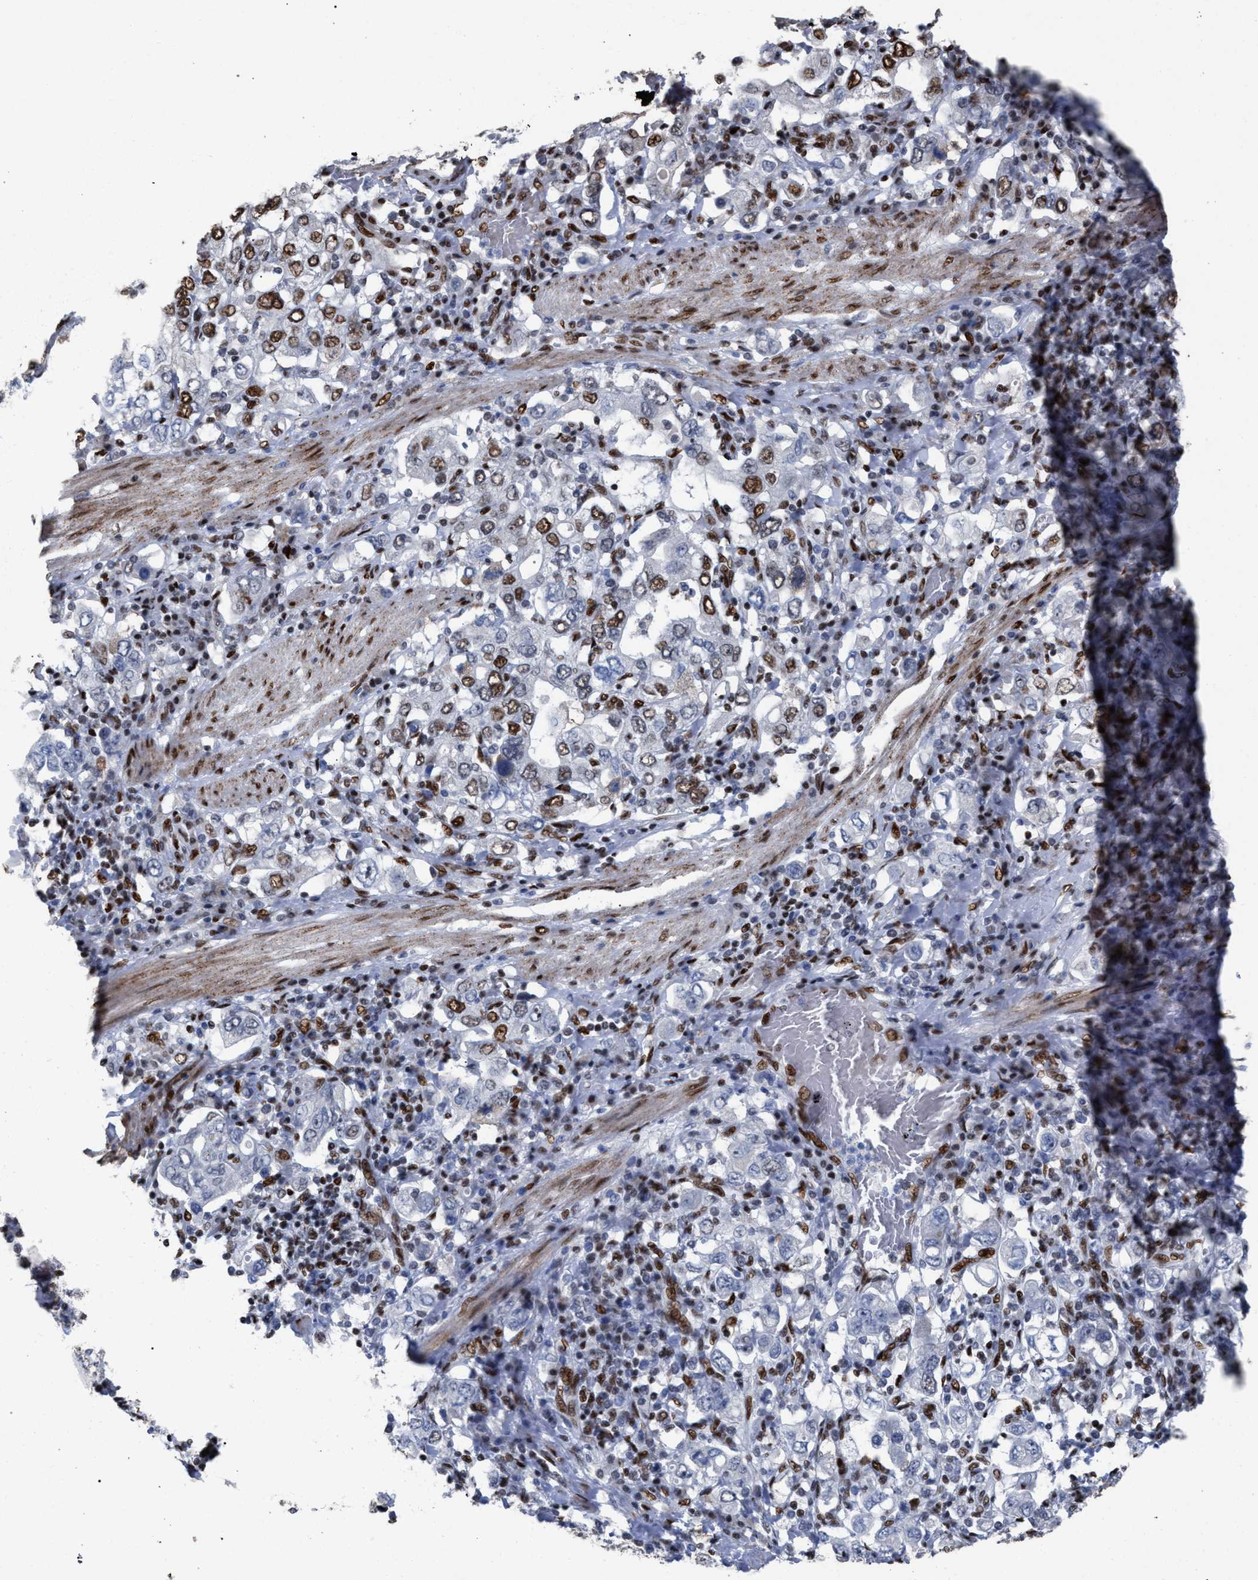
{"staining": {"intensity": "moderate", "quantity": "25%-75%", "location": "nuclear"}, "tissue": "stomach cancer", "cell_type": "Tumor cells", "image_type": "cancer", "snomed": [{"axis": "morphology", "description": "Adenocarcinoma, NOS"}, {"axis": "topography", "description": "Stomach, upper"}], "caption": "Moderate nuclear protein expression is appreciated in about 25%-75% of tumor cells in stomach cancer.", "gene": "TP53BP1", "patient": {"sex": "male", "age": 62}}